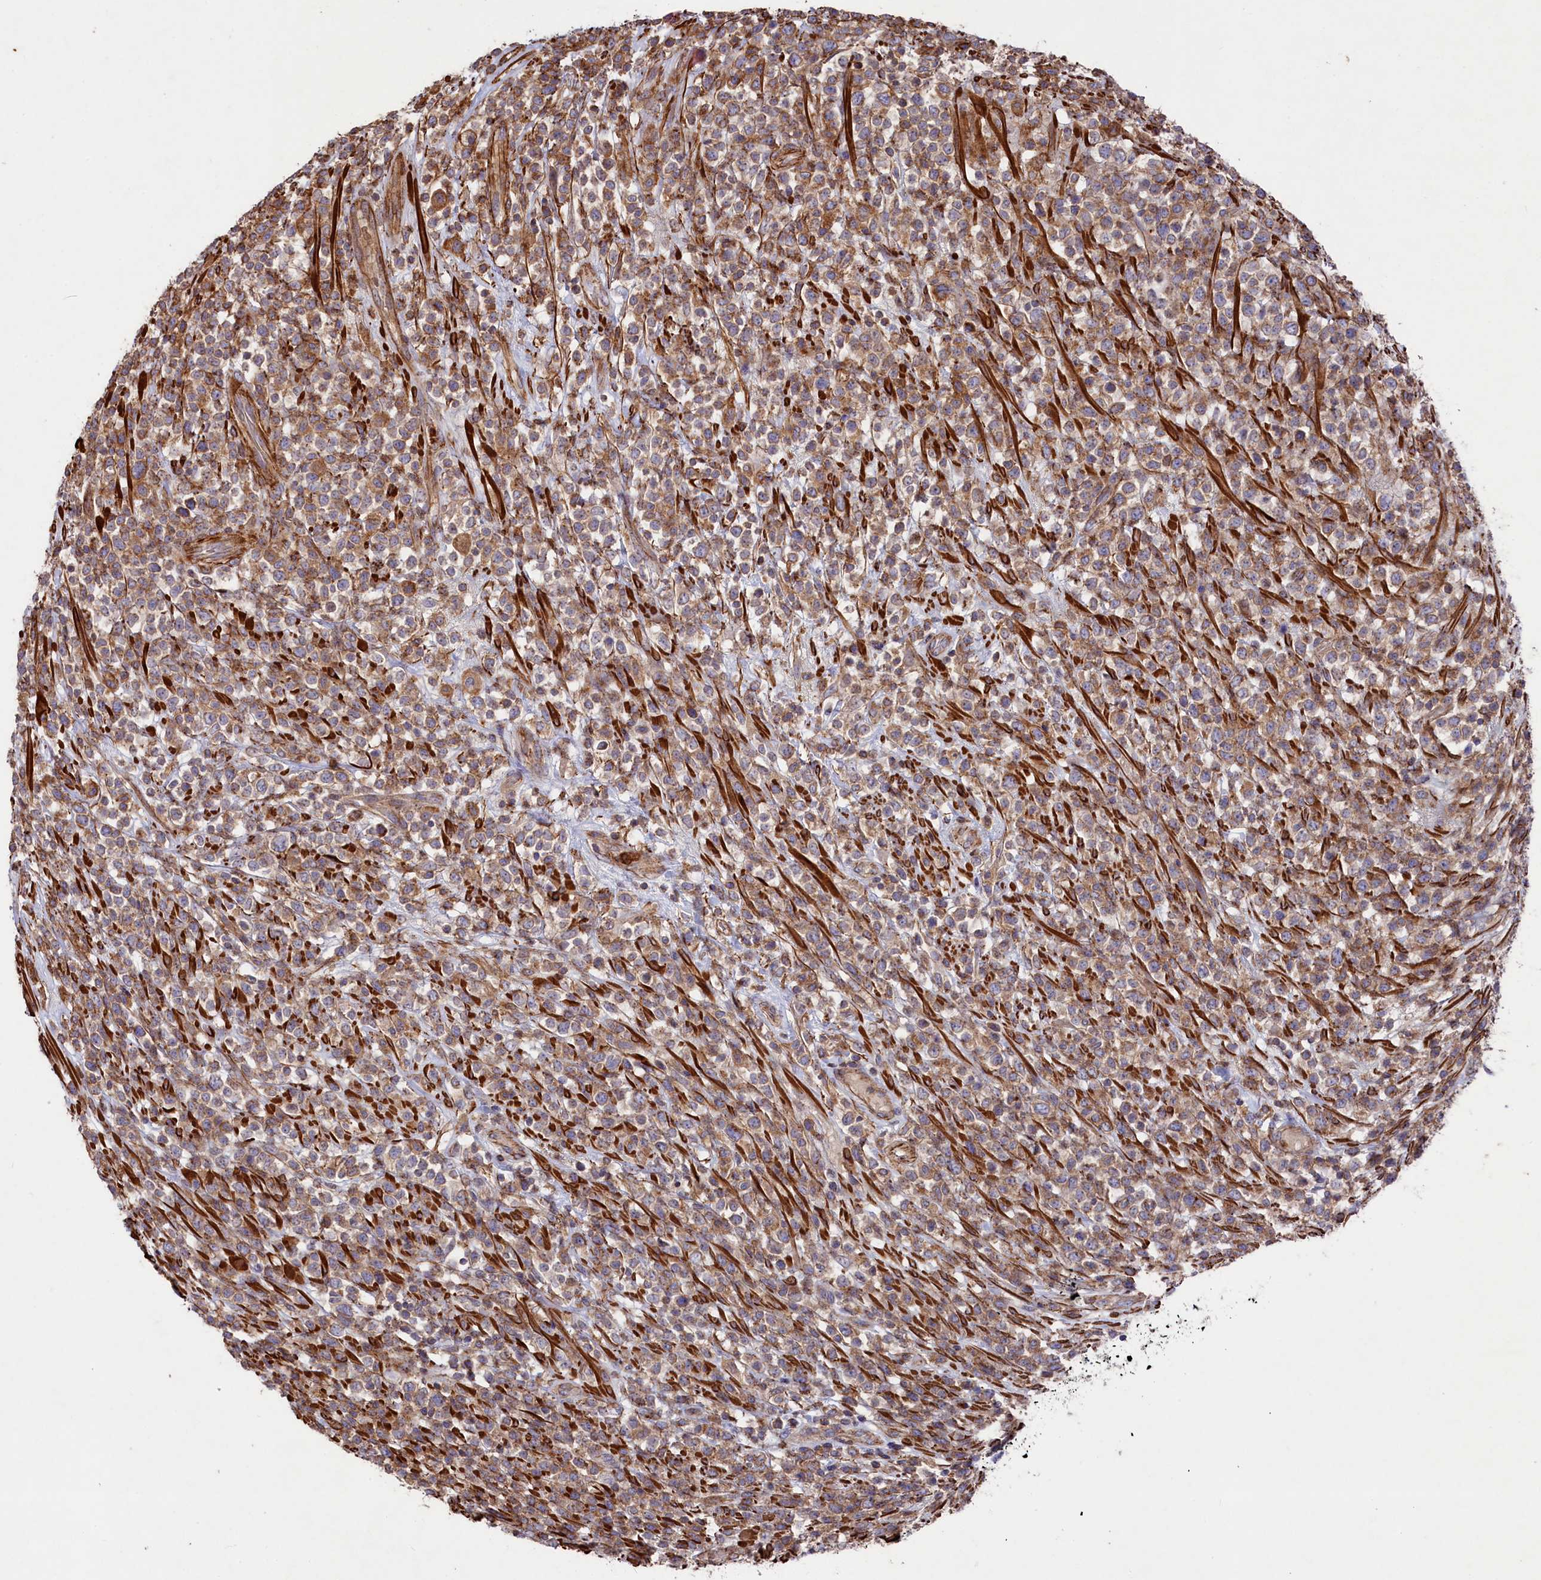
{"staining": {"intensity": "moderate", "quantity": ">75%", "location": "cytoplasmic/membranous"}, "tissue": "lymphoma", "cell_type": "Tumor cells", "image_type": "cancer", "snomed": [{"axis": "morphology", "description": "Malignant lymphoma, non-Hodgkin's type, High grade"}, {"axis": "topography", "description": "Colon"}], "caption": "This micrograph shows immunohistochemistry (IHC) staining of human lymphoma, with medium moderate cytoplasmic/membranous expression in about >75% of tumor cells.", "gene": "RAPSN", "patient": {"sex": "female", "age": 53}}